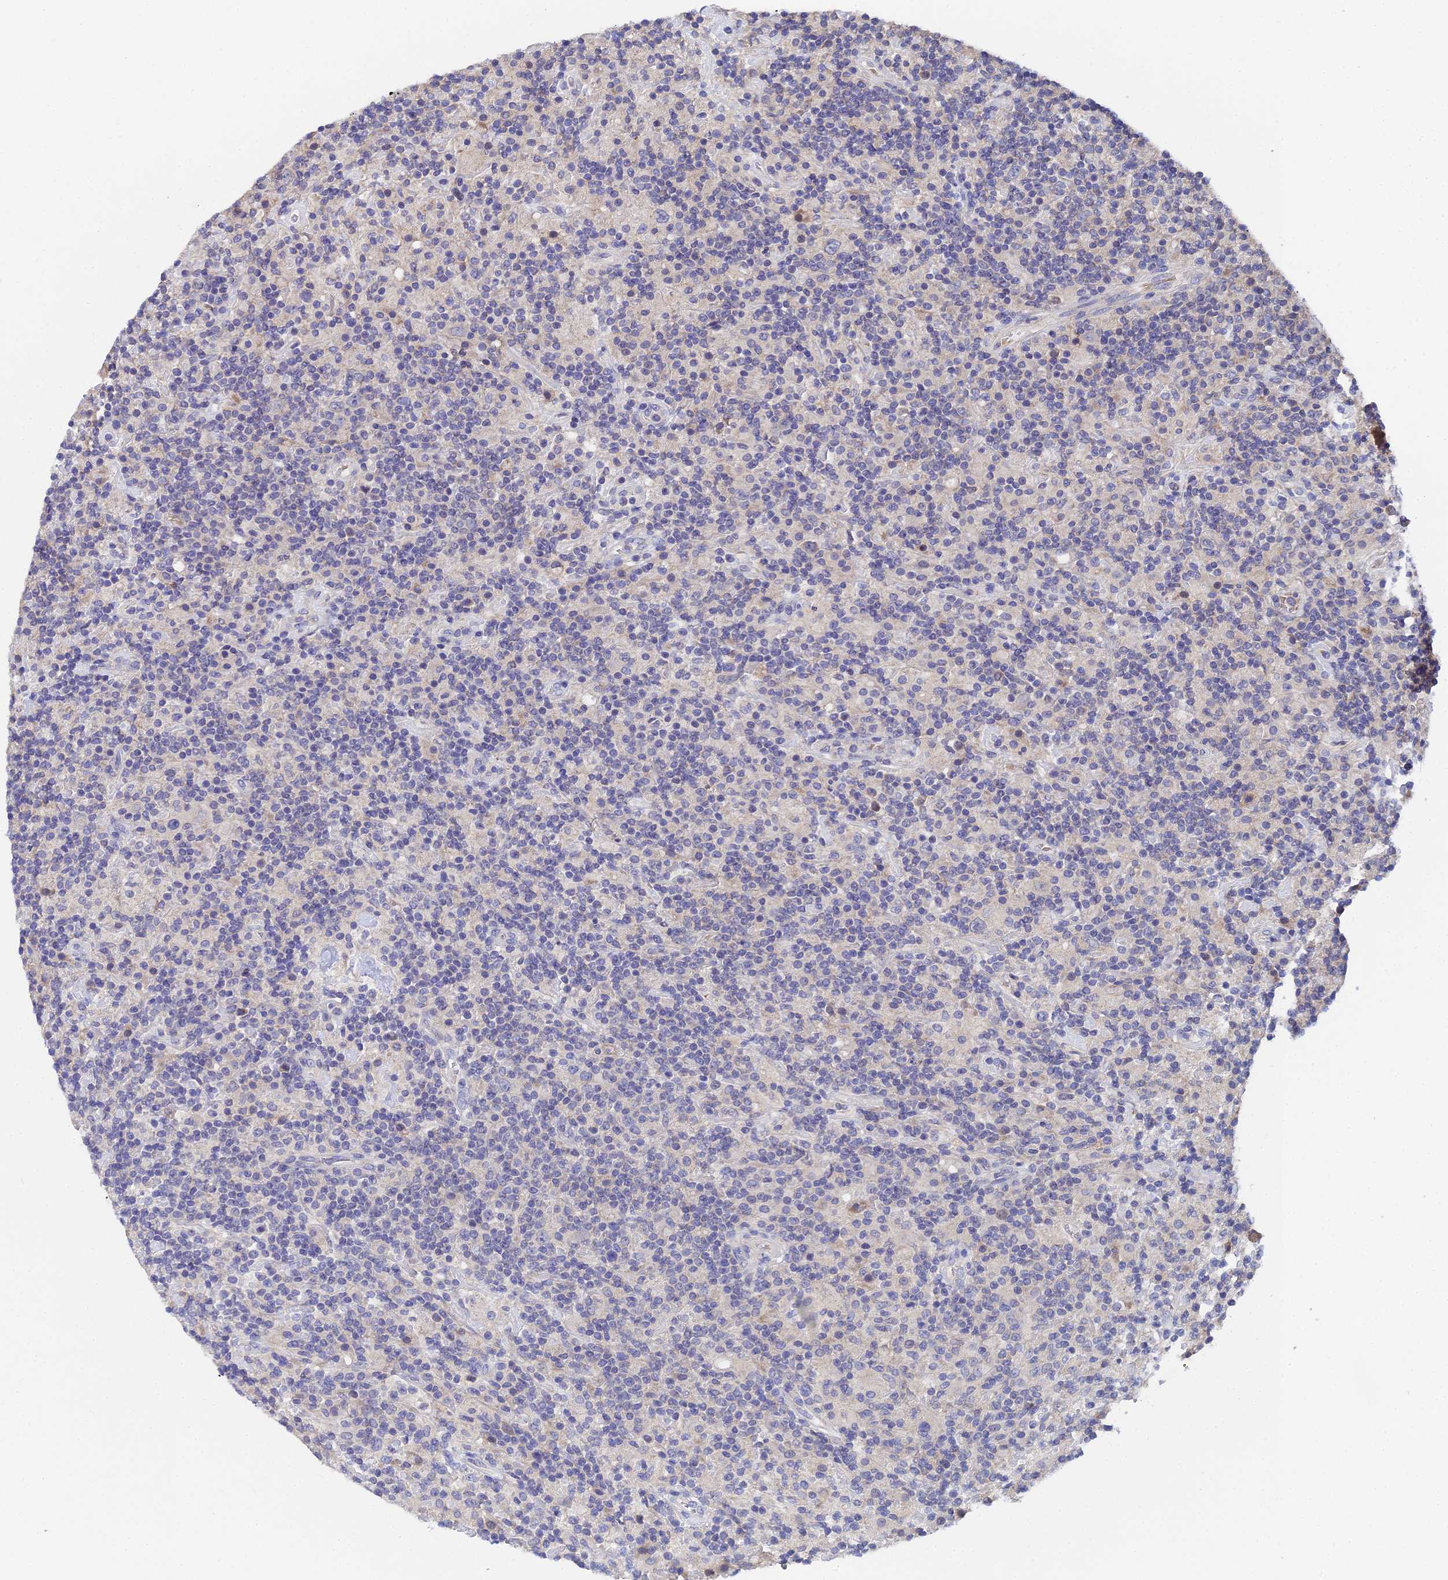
{"staining": {"intensity": "negative", "quantity": "none", "location": "none"}, "tissue": "lymphoma", "cell_type": "Tumor cells", "image_type": "cancer", "snomed": [{"axis": "morphology", "description": "Hodgkin's disease, NOS"}, {"axis": "topography", "description": "Lymph node"}], "caption": "Tumor cells are negative for brown protein staining in Hodgkin's disease. Brightfield microscopy of immunohistochemistry (IHC) stained with DAB (brown) and hematoxylin (blue), captured at high magnification.", "gene": "UBE2L3", "patient": {"sex": "male", "age": 70}}